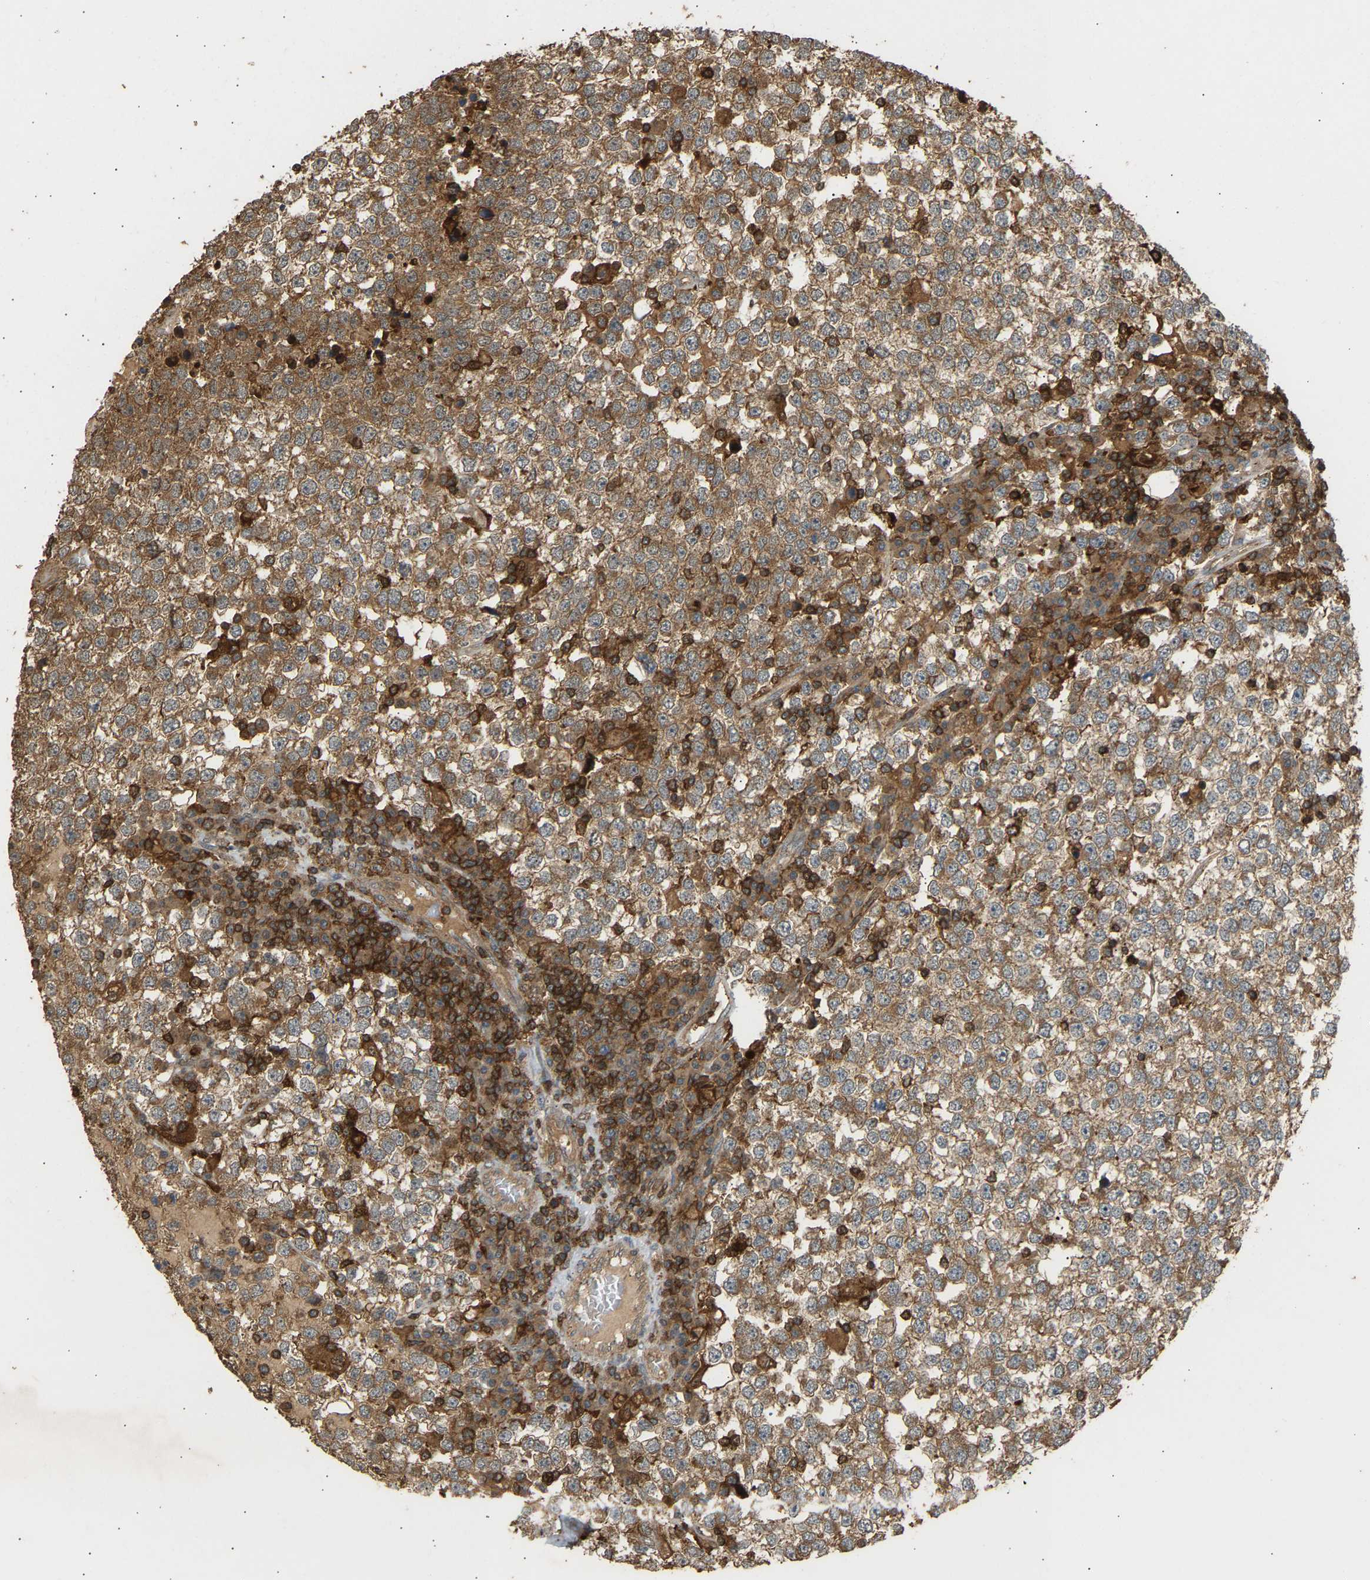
{"staining": {"intensity": "moderate", "quantity": ">75%", "location": "cytoplasmic/membranous"}, "tissue": "testis cancer", "cell_type": "Tumor cells", "image_type": "cancer", "snomed": [{"axis": "morphology", "description": "Seminoma, NOS"}, {"axis": "topography", "description": "Testis"}], "caption": "Tumor cells show medium levels of moderate cytoplasmic/membranous expression in approximately >75% of cells in human seminoma (testis).", "gene": "GOPC", "patient": {"sex": "male", "age": 65}}